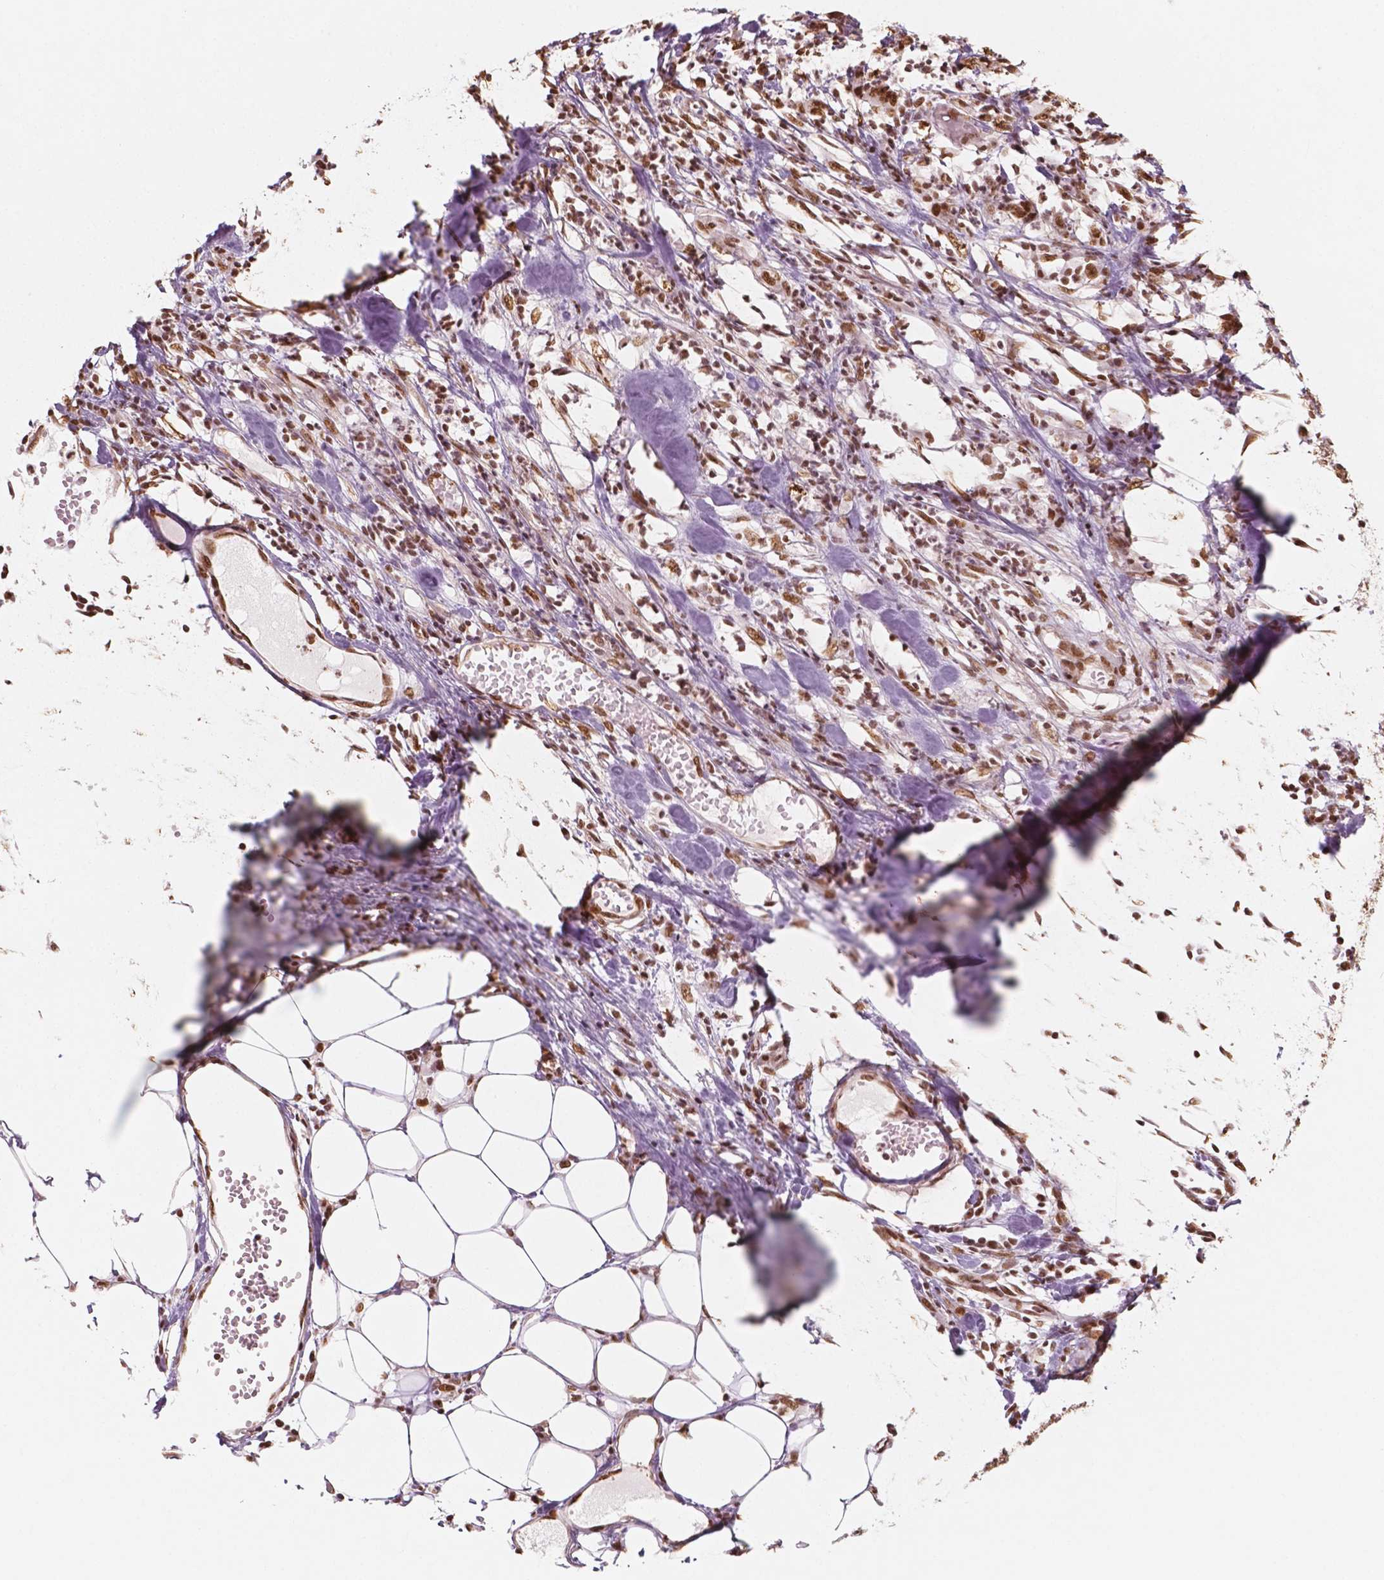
{"staining": {"intensity": "moderate", "quantity": ">75%", "location": "nuclear"}, "tissue": "stomach cancer", "cell_type": "Tumor cells", "image_type": "cancer", "snomed": [{"axis": "morphology", "description": "Adenocarcinoma, NOS"}, {"axis": "topography", "description": "Stomach, upper"}], "caption": "Protein staining exhibits moderate nuclear positivity in about >75% of tumor cells in stomach adenocarcinoma.", "gene": "GTF3C5", "patient": {"sex": "male", "age": 68}}